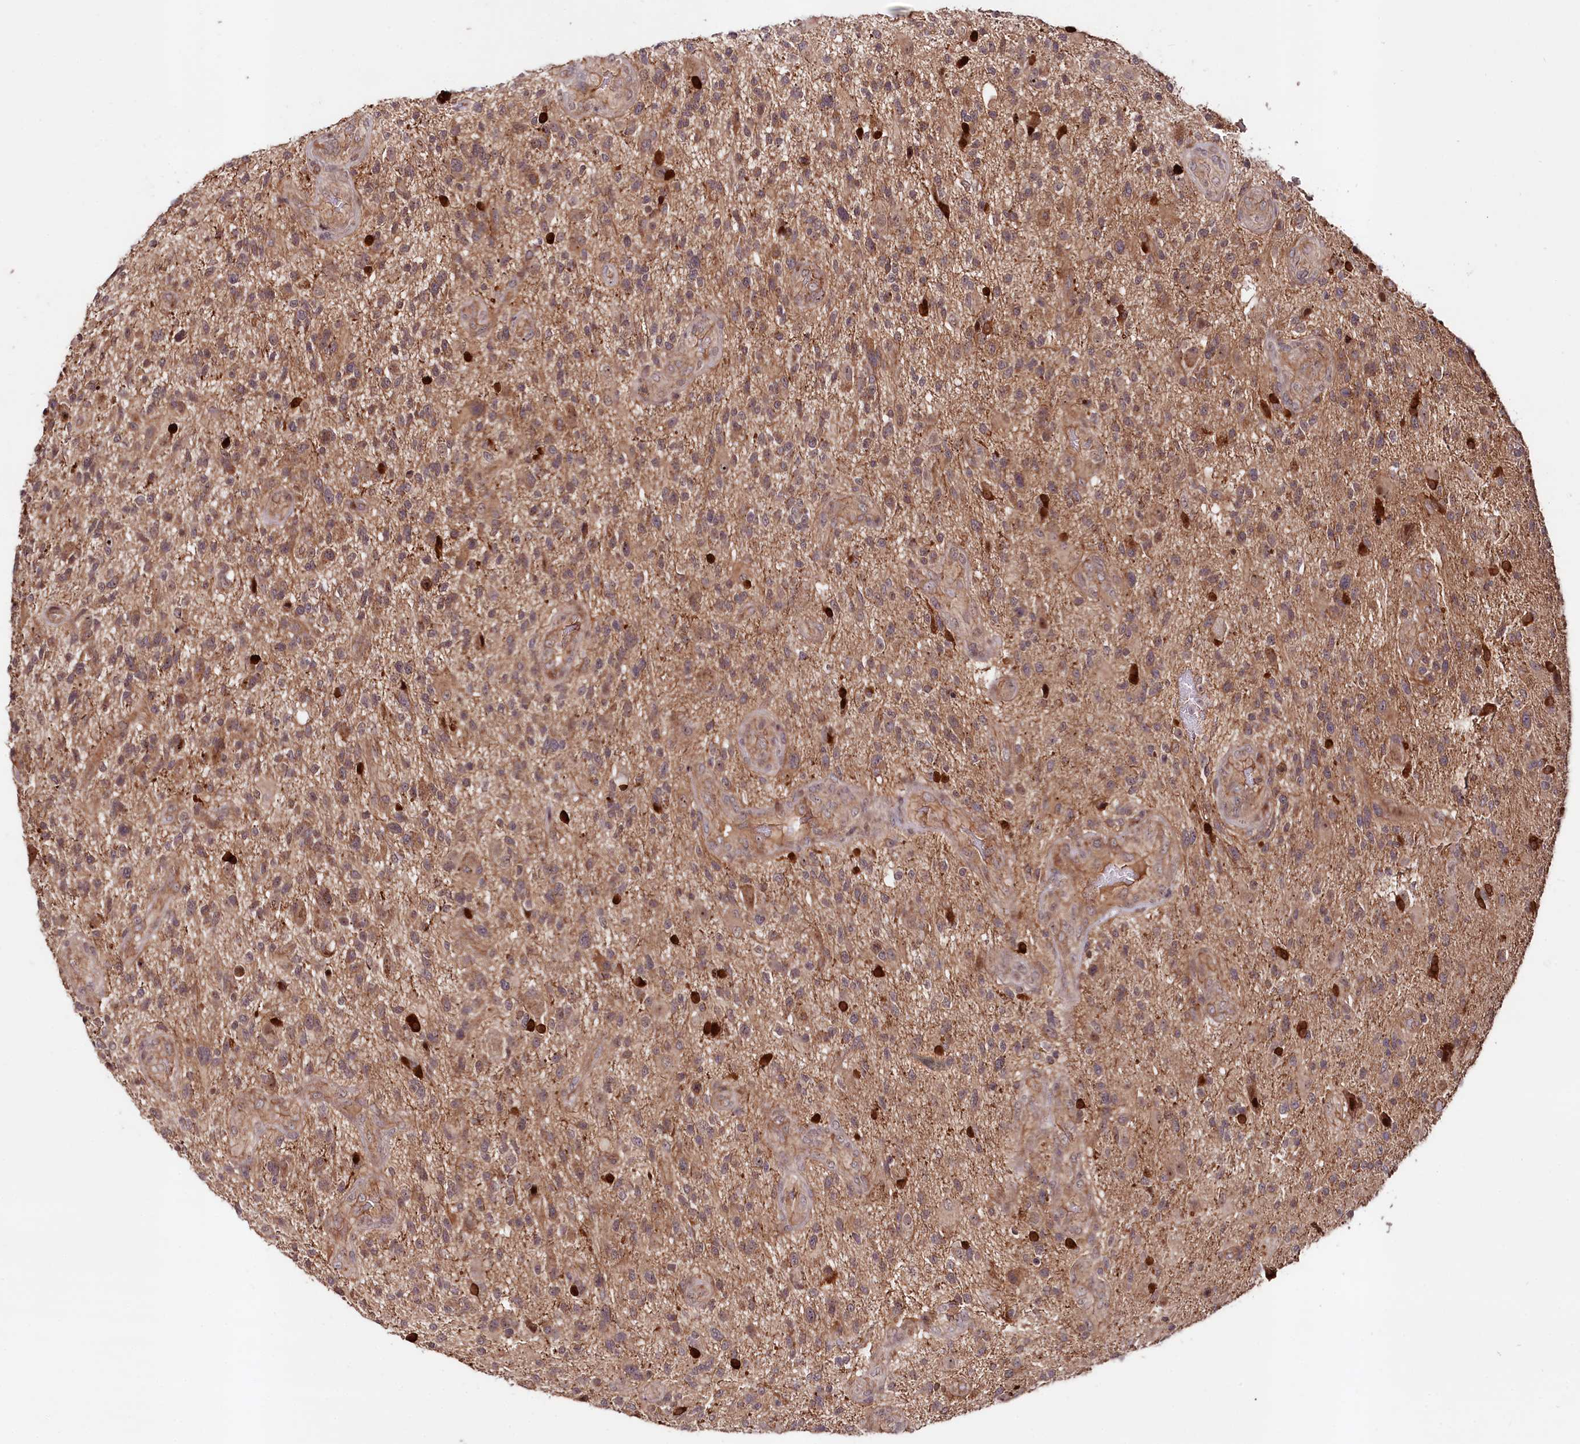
{"staining": {"intensity": "moderate", "quantity": ">75%", "location": "cytoplasmic/membranous"}, "tissue": "glioma", "cell_type": "Tumor cells", "image_type": "cancer", "snomed": [{"axis": "morphology", "description": "Glioma, malignant, High grade"}, {"axis": "topography", "description": "Brain"}], "caption": "Tumor cells show medium levels of moderate cytoplasmic/membranous expression in approximately >75% of cells in glioma.", "gene": "NEDD1", "patient": {"sex": "male", "age": 47}}